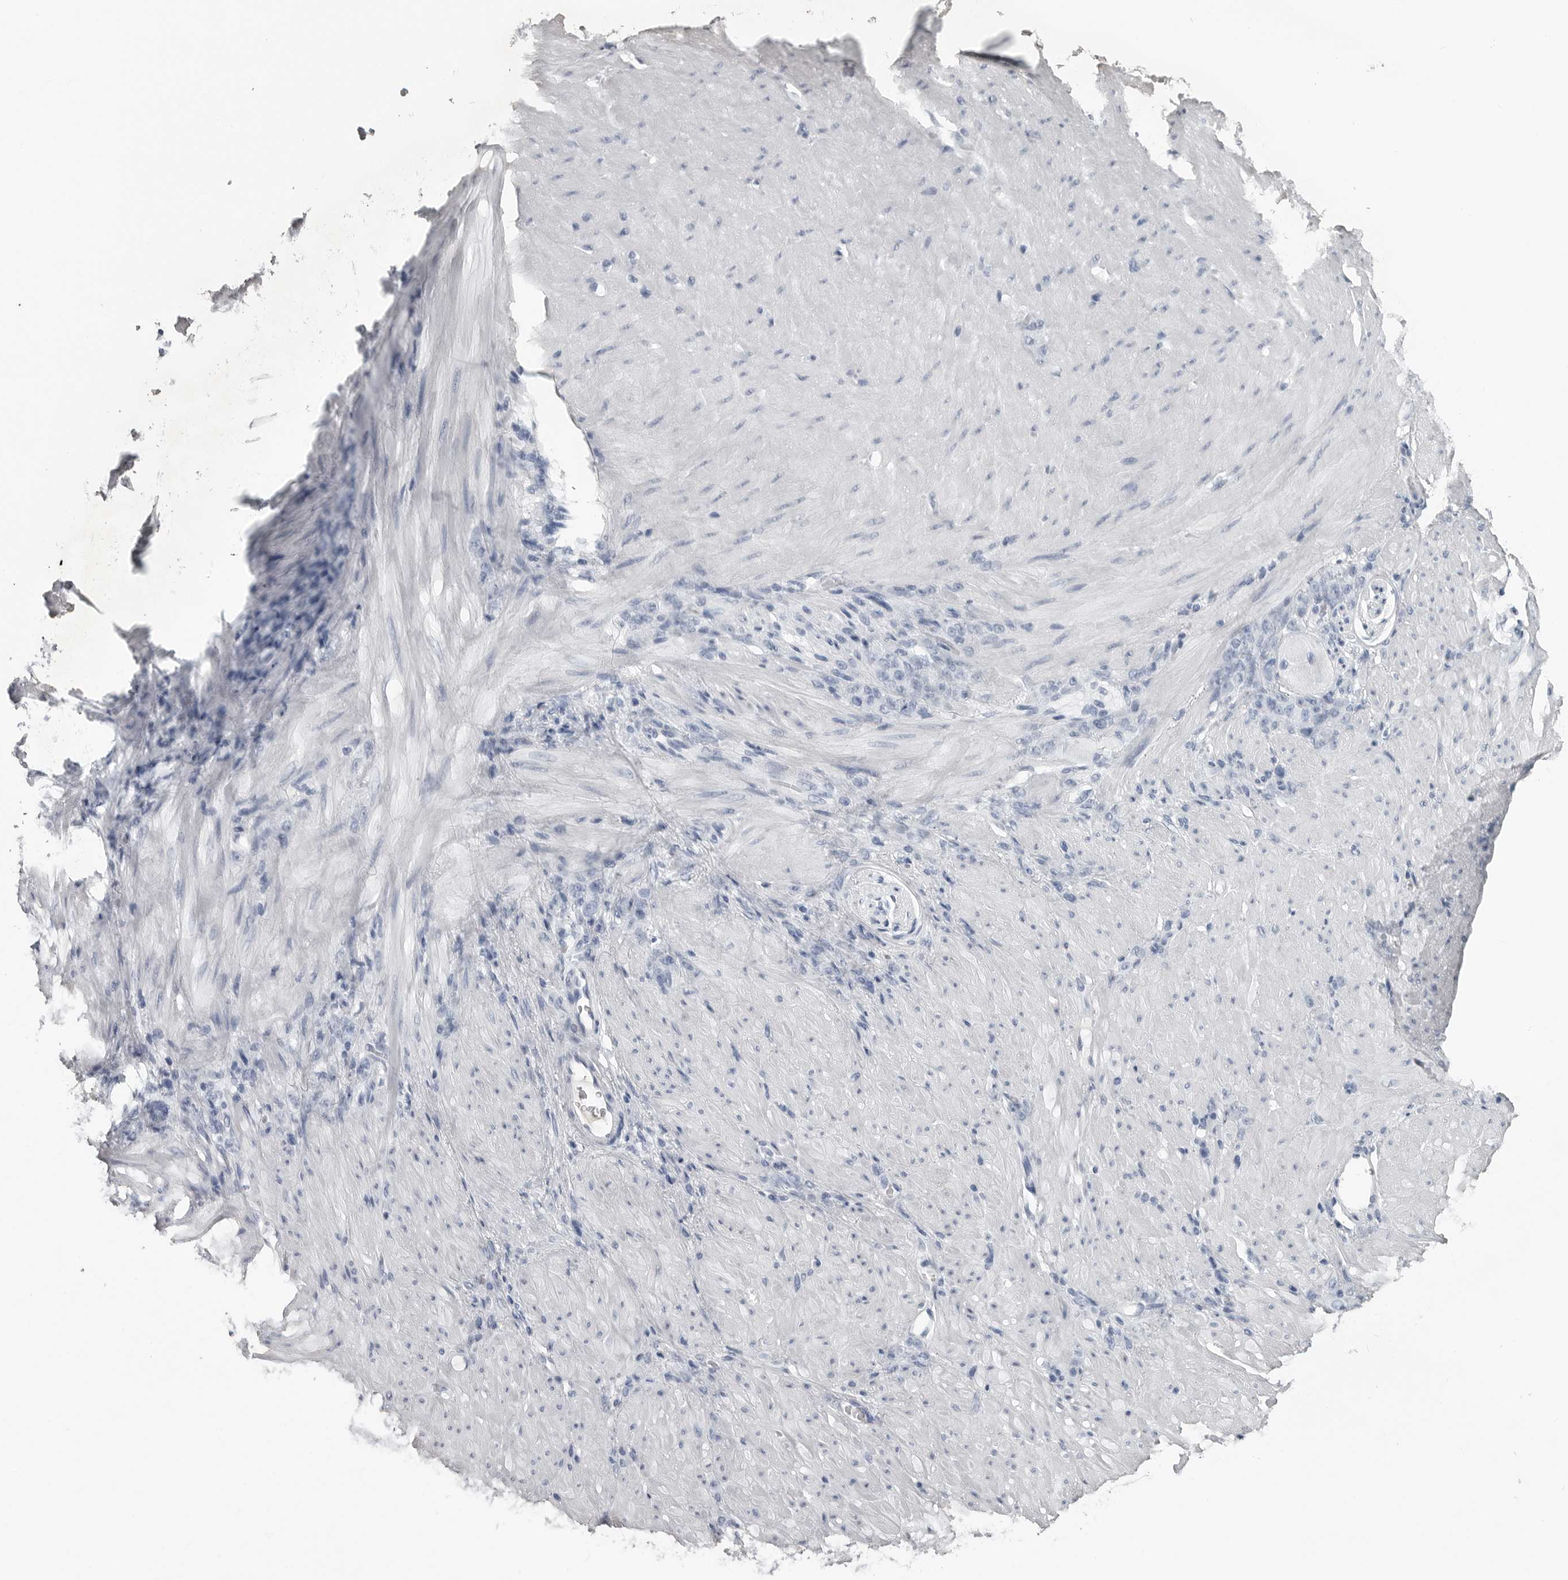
{"staining": {"intensity": "negative", "quantity": "none", "location": "none"}, "tissue": "stomach cancer", "cell_type": "Tumor cells", "image_type": "cancer", "snomed": [{"axis": "morphology", "description": "Normal tissue, NOS"}, {"axis": "morphology", "description": "Adenocarcinoma, NOS"}, {"axis": "topography", "description": "Stomach"}], "caption": "This is a image of IHC staining of stomach adenocarcinoma, which shows no staining in tumor cells. (Brightfield microscopy of DAB immunohistochemistry (IHC) at high magnification).", "gene": "AMPD1", "patient": {"sex": "male", "age": 82}}